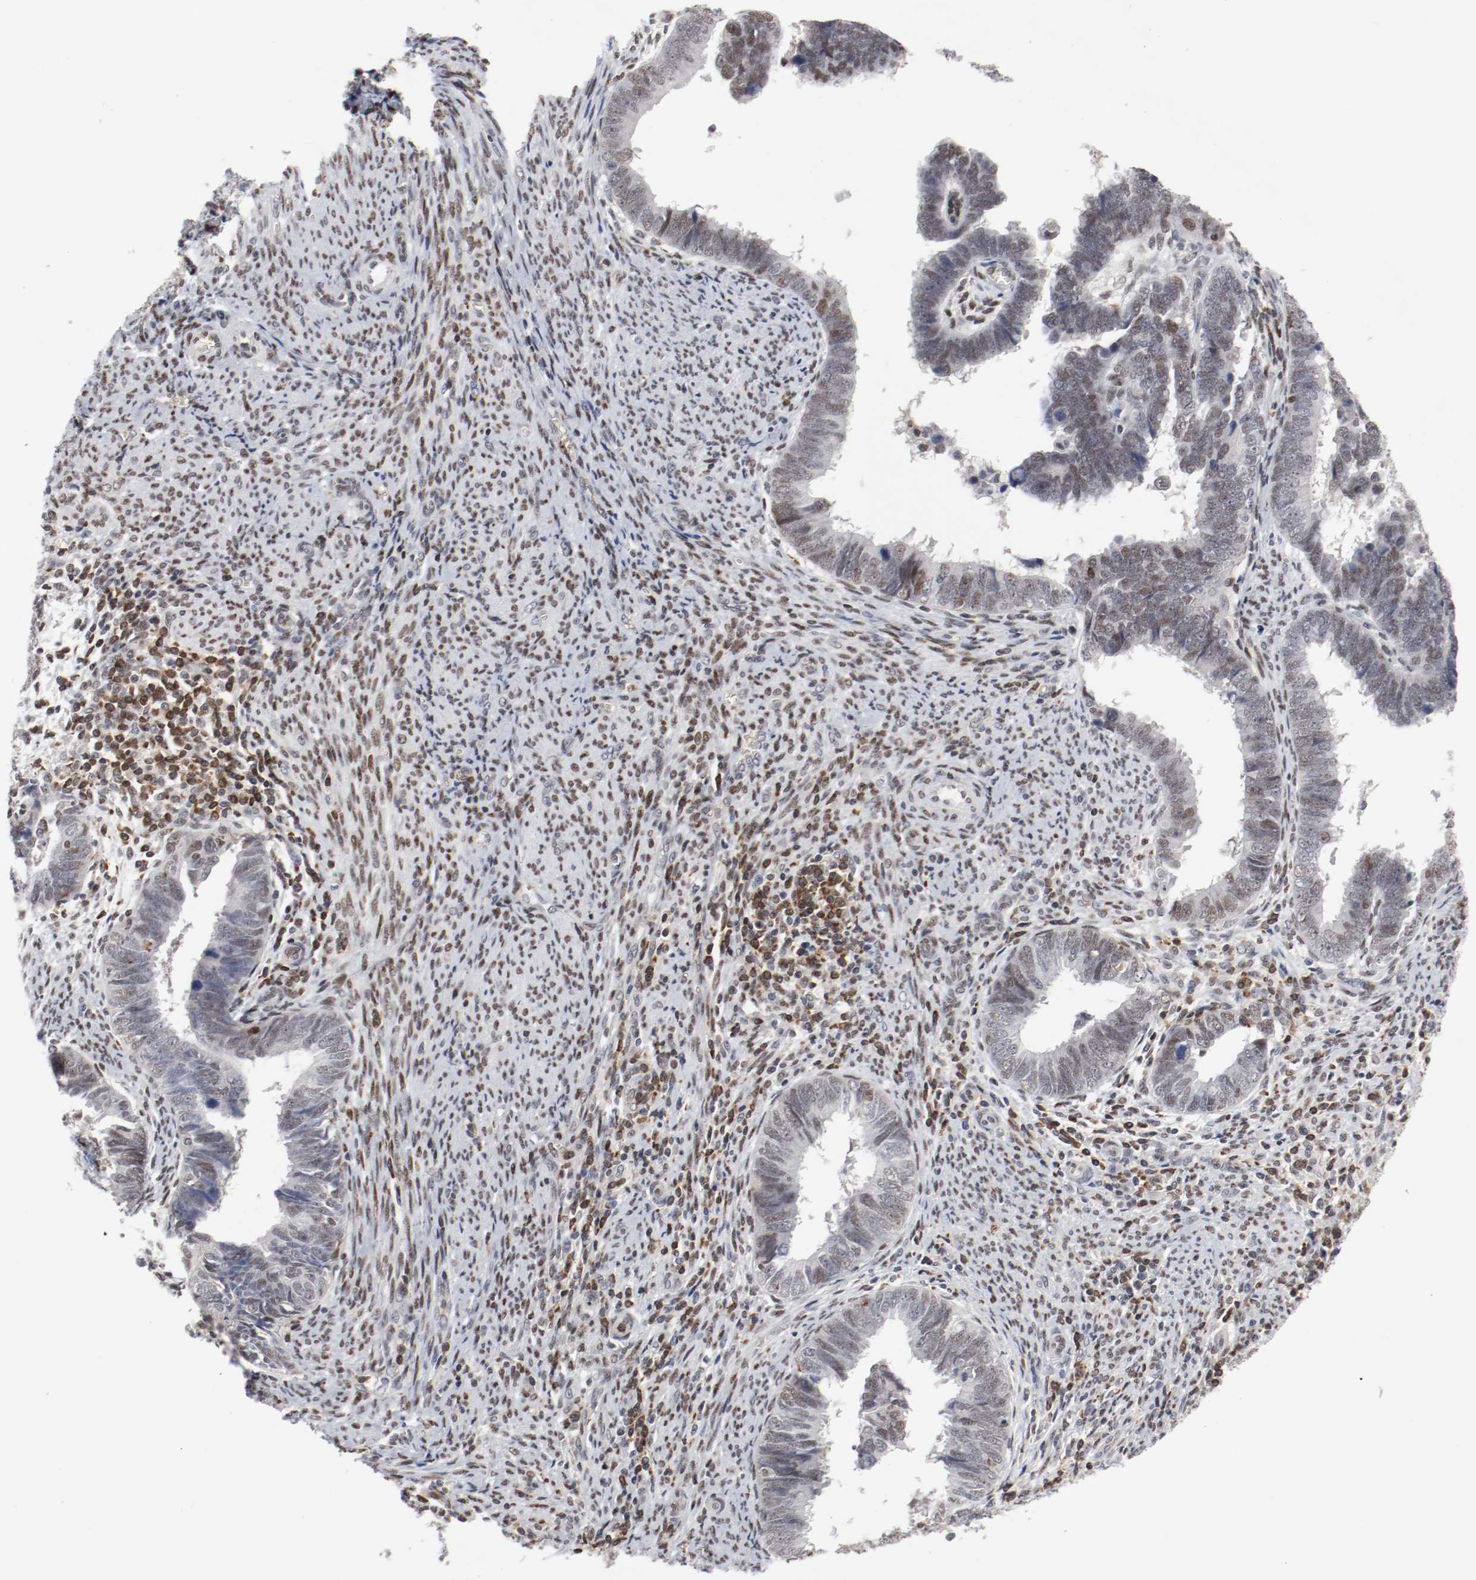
{"staining": {"intensity": "weak", "quantity": ">75%", "location": "nuclear"}, "tissue": "endometrial cancer", "cell_type": "Tumor cells", "image_type": "cancer", "snomed": [{"axis": "morphology", "description": "Adenocarcinoma, NOS"}, {"axis": "topography", "description": "Endometrium"}], "caption": "High-magnification brightfield microscopy of endometrial adenocarcinoma stained with DAB (3,3'-diaminobenzidine) (brown) and counterstained with hematoxylin (blue). tumor cells exhibit weak nuclear staining is identified in about>75% of cells. The staining is performed using DAB (3,3'-diaminobenzidine) brown chromogen to label protein expression. The nuclei are counter-stained blue using hematoxylin.", "gene": "JUND", "patient": {"sex": "female", "age": 75}}